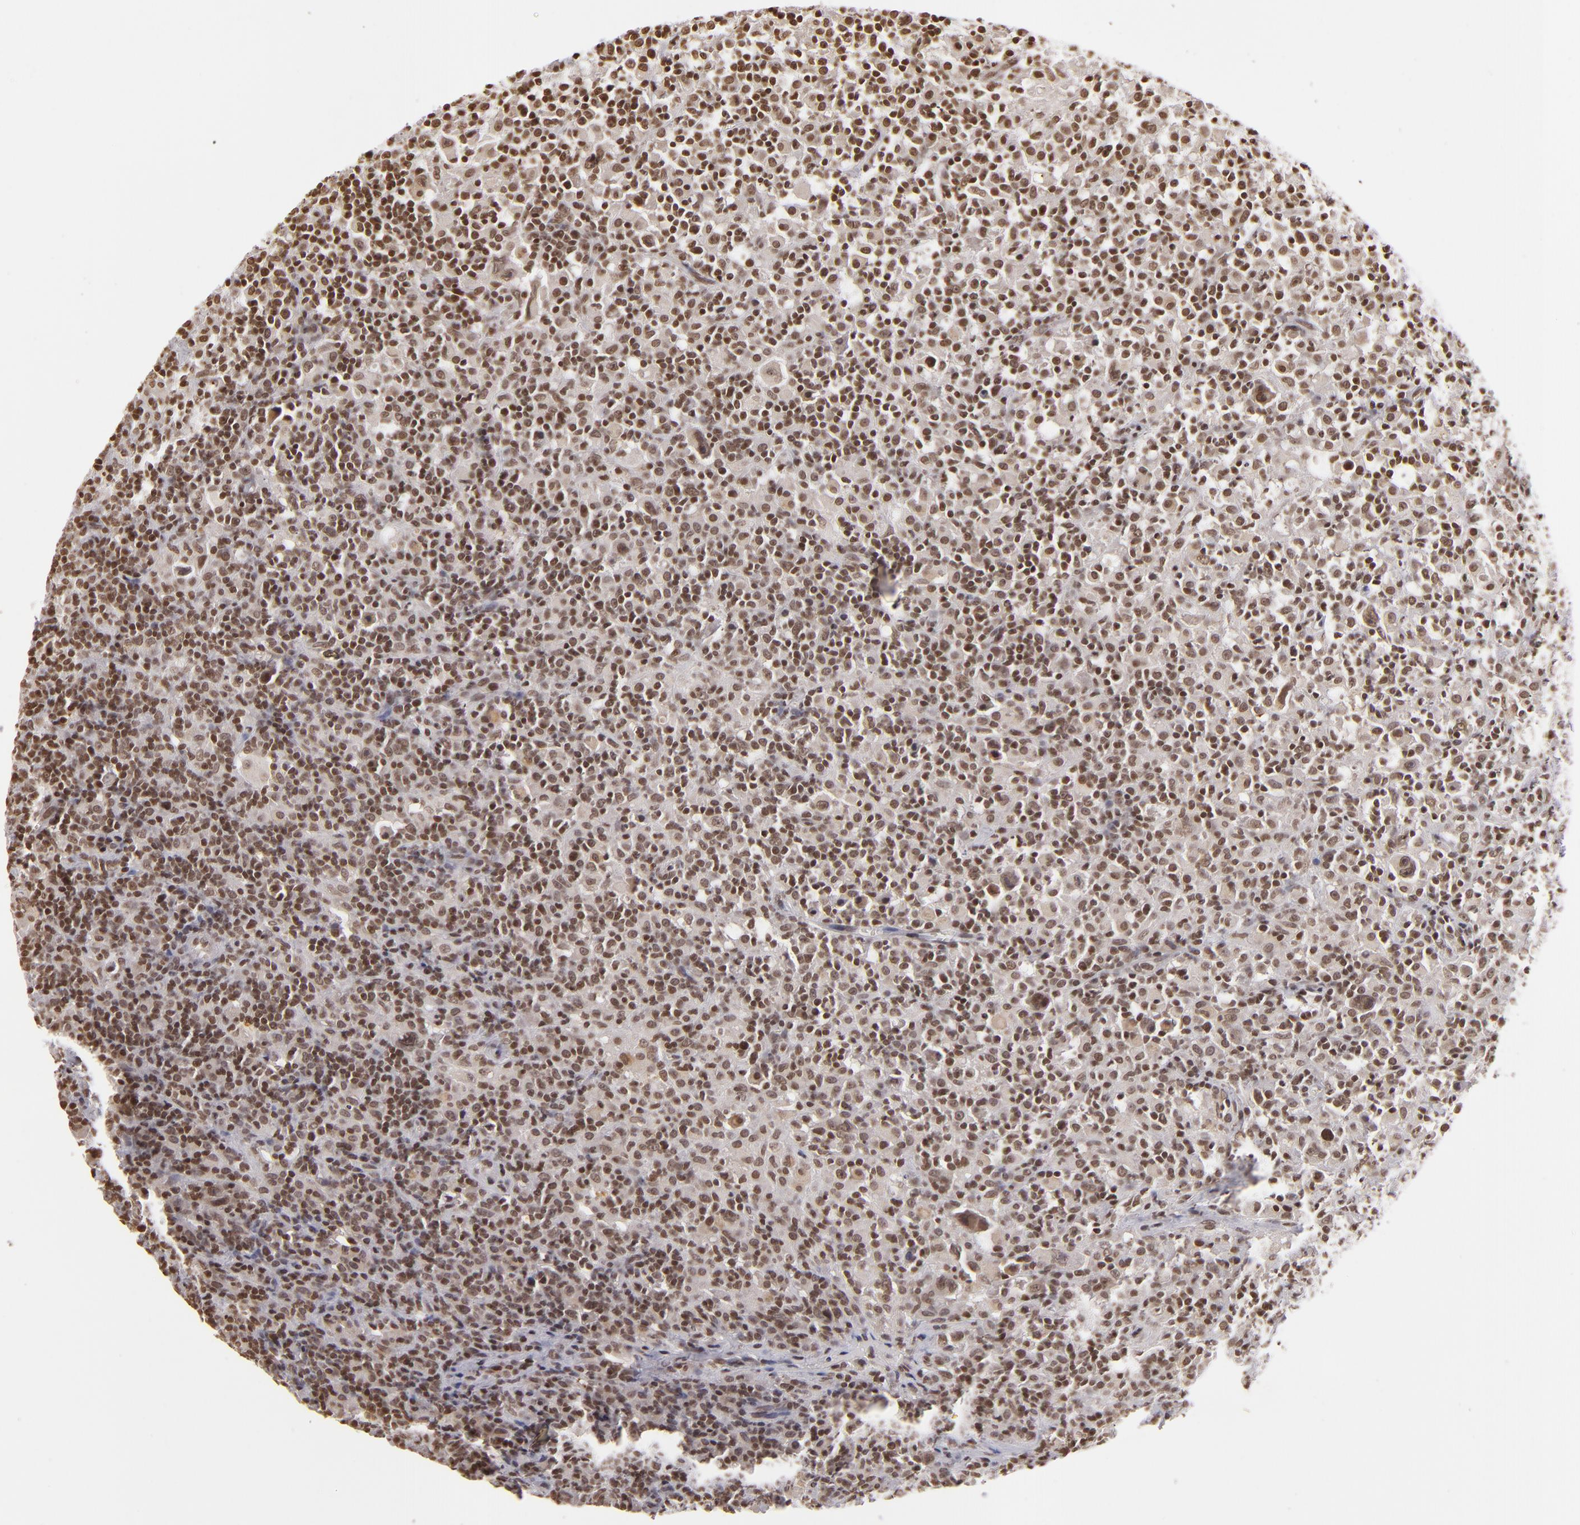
{"staining": {"intensity": "weak", "quantity": "25%-75%", "location": "nuclear"}, "tissue": "lymphoma", "cell_type": "Tumor cells", "image_type": "cancer", "snomed": [{"axis": "morphology", "description": "Hodgkin's disease, NOS"}, {"axis": "topography", "description": "Lymph node"}], "caption": "Human Hodgkin's disease stained with a brown dye exhibits weak nuclear positive positivity in approximately 25%-75% of tumor cells.", "gene": "CUL3", "patient": {"sex": "male", "age": 46}}